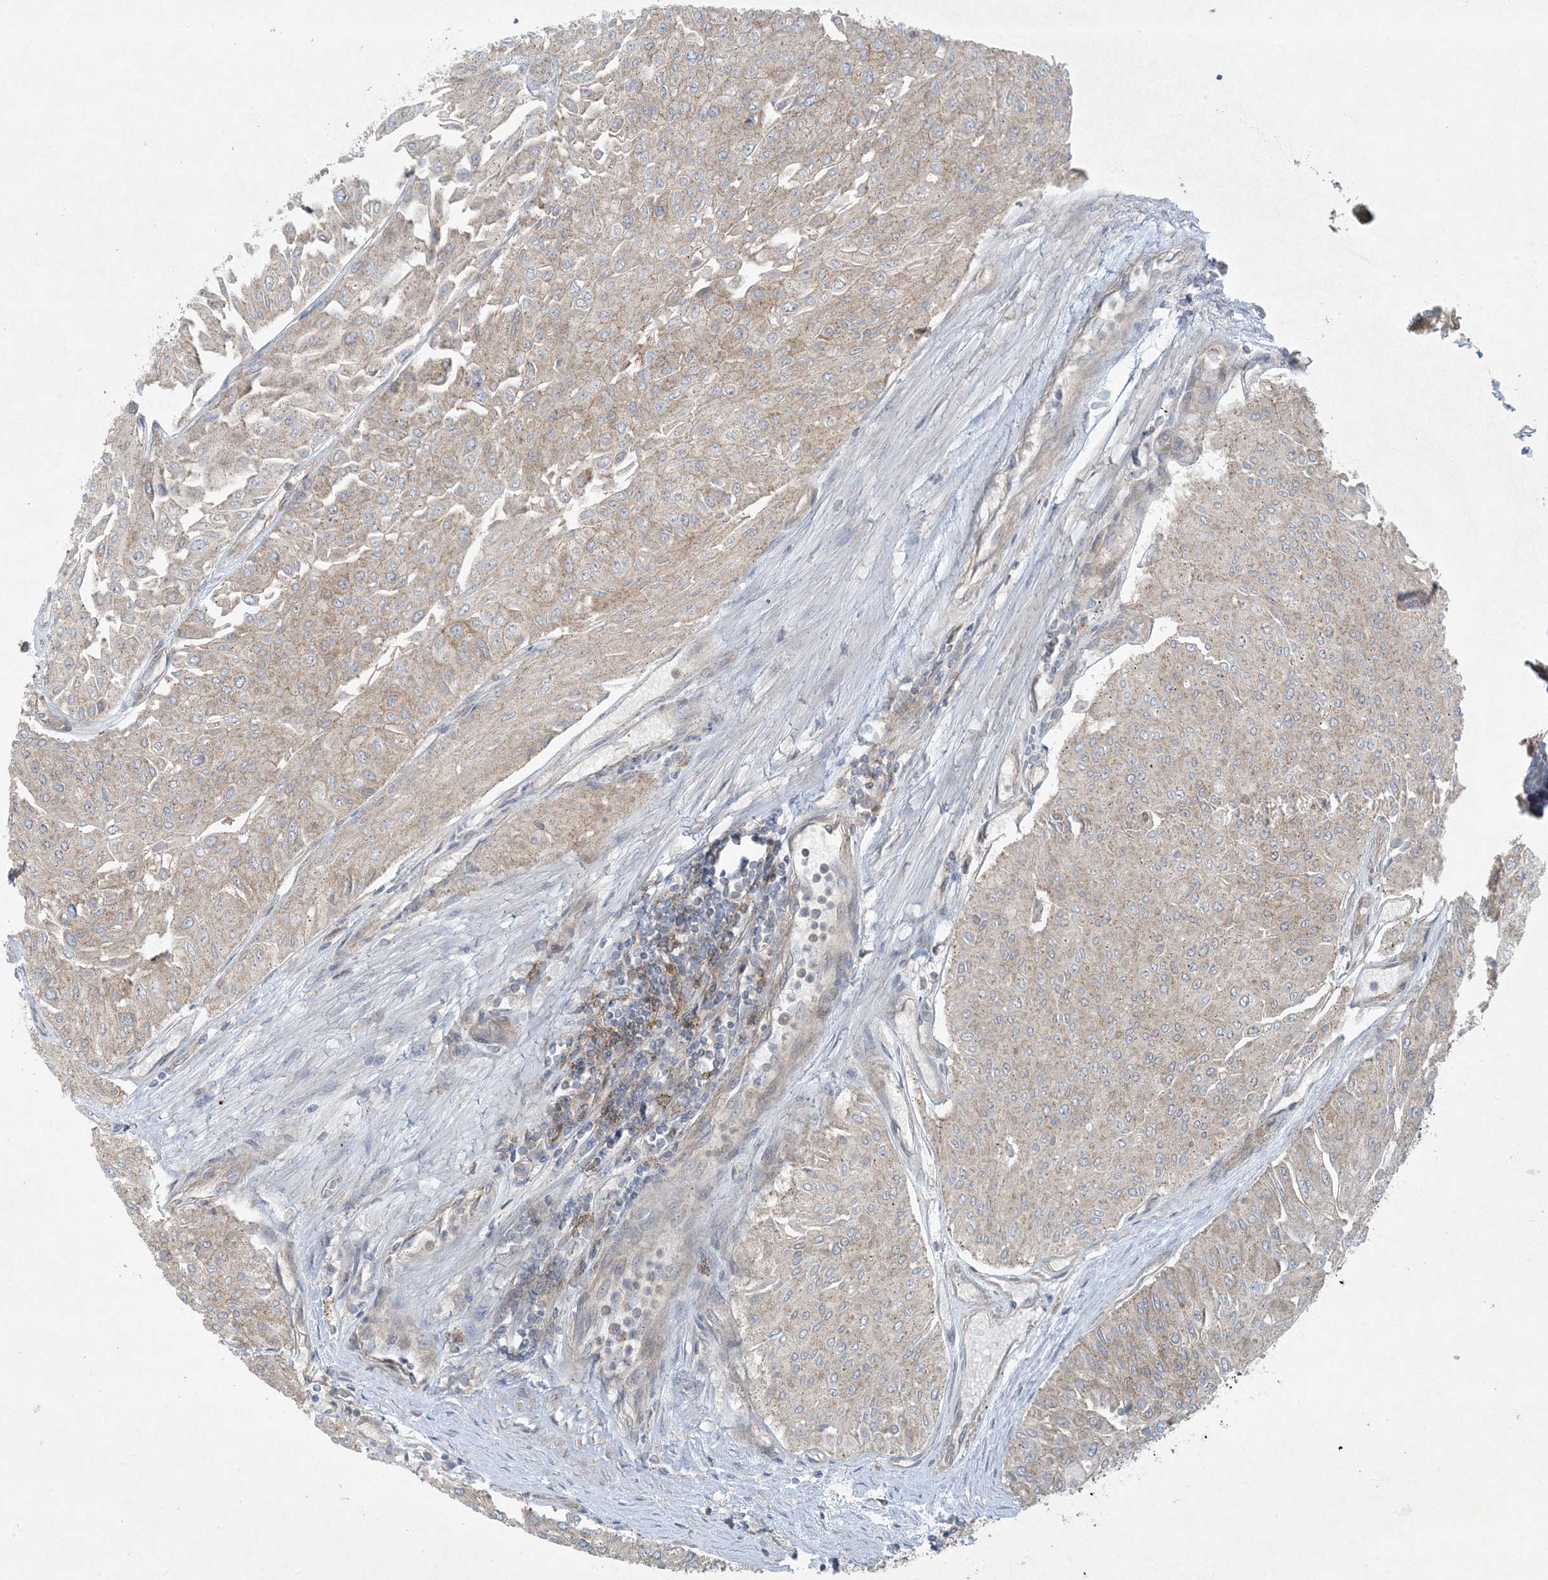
{"staining": {"intensity": "weak", "quantity": "<25%", "location": "cytoplasmic/membranous"}, "tissue": "urothelial cancer", "cell_type": "Tumor cells", "image_type": "cancer", "snomed": [{"axis": "morphology", "description": "Urothelial carcinoma, Low grade"}, {"axis": "topography", "description": "Urinary bladder"}], "caption": "The micrograph demonstrates no staining of tumor cells in urothelial carcinoma (low-grade). Brightfield microscopy of immunohistochemistry (IHC) stained with DAB (brown) and hematoxylin (blue), captured at high magnification.", "gene": "STAM2", "patient": {"sex": "male", "age": 67}}